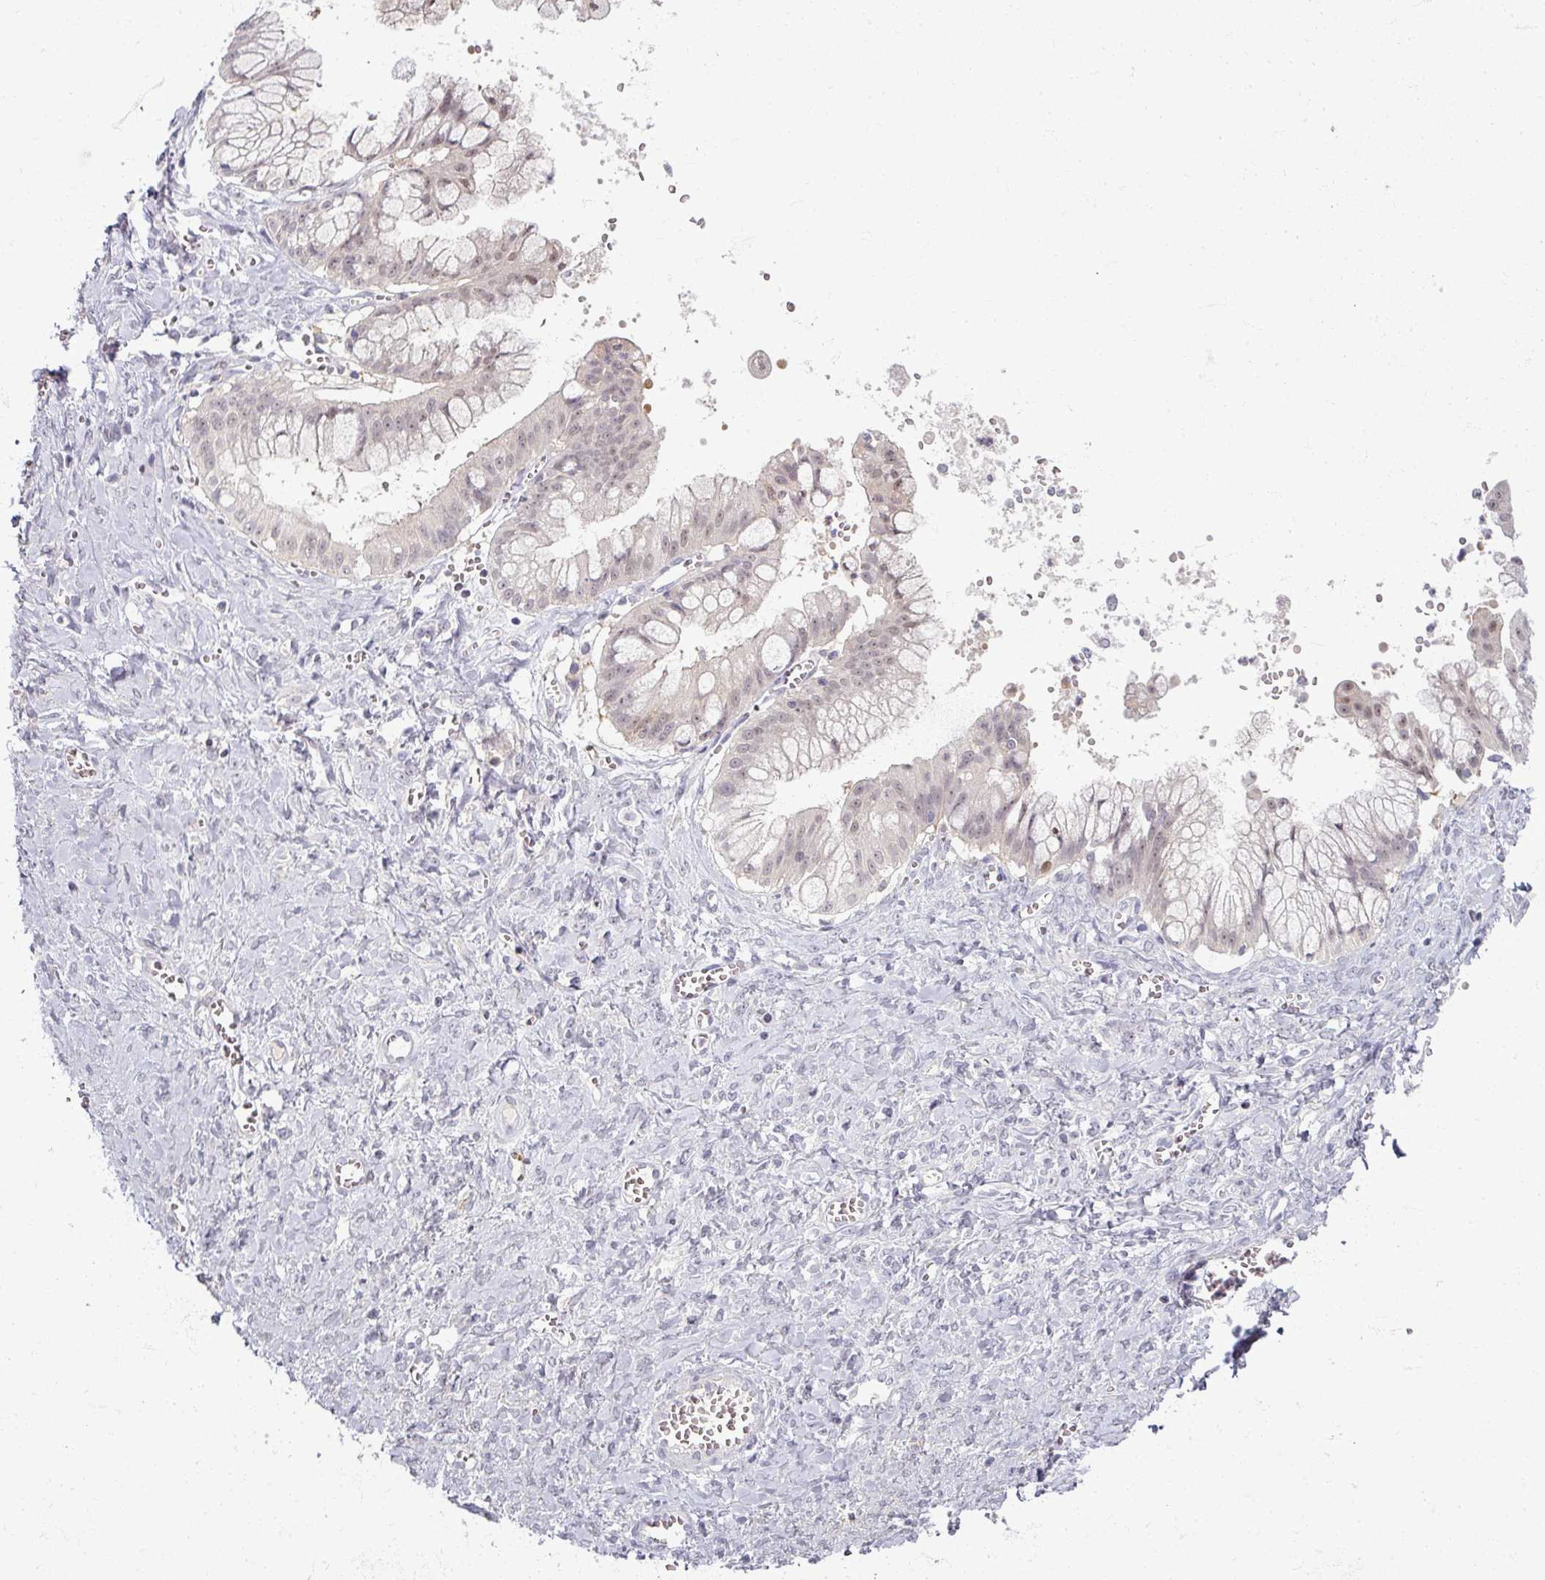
{"staining": {"intensity": "weak", "quantity": "25%-75%", "location": "nuclear"}, "tissue": "ovarian cancer", "cell_type": "Tumor cells", "image_type": "cancer", "snomed": [{"axis": "morphology", "description": "Cystadenocarcinoma, mucinous, NOS"}, {"axis": "topography", "description": "Ovary"}], "caption": "A low amount of weak nuclear expression is present in about 25%-75% of tumor cells in ovarian cancer (mucinous cystadenocarcinoma) tissue.", "gene": "TTLL7", "patient": {"sex": "female", "age": 70}}